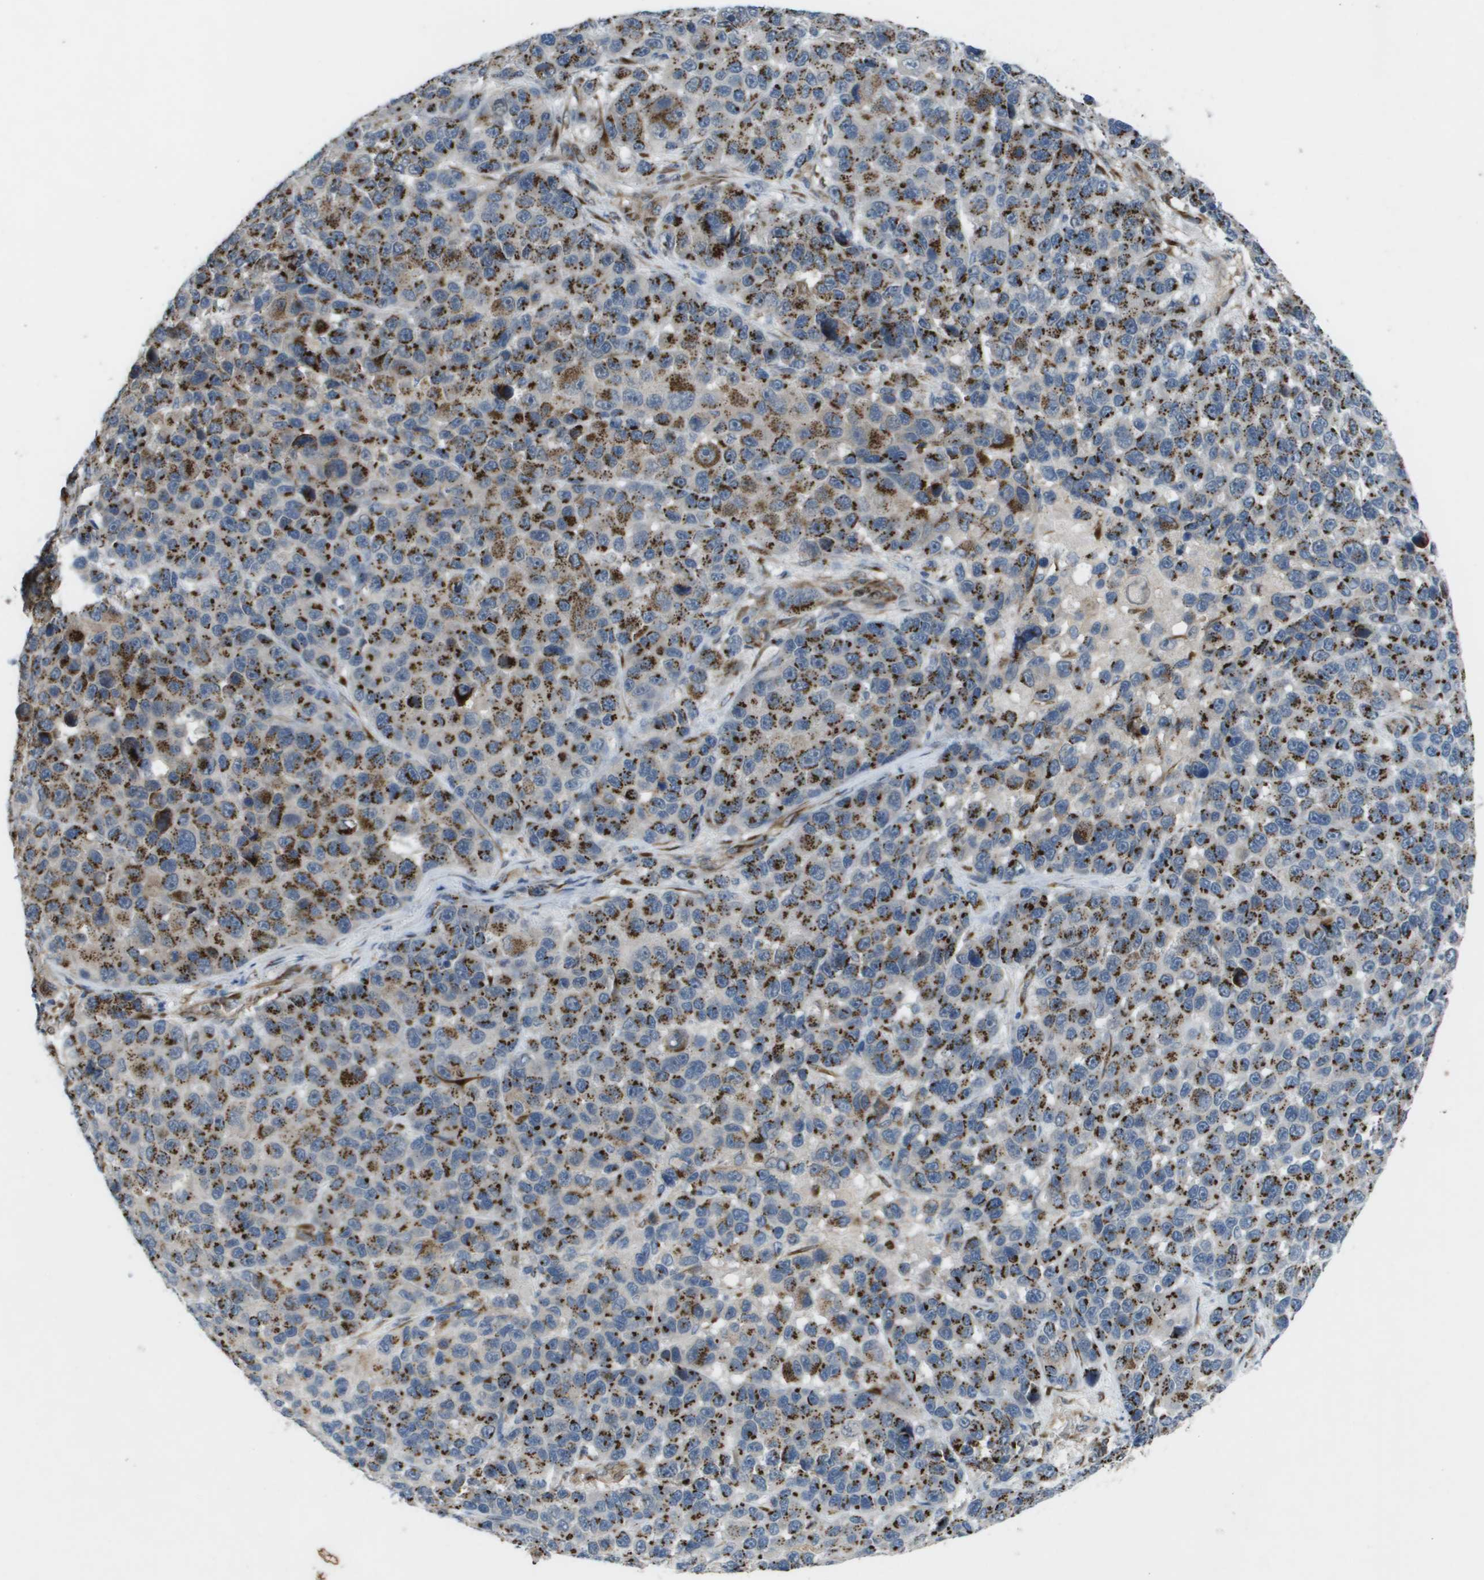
{"staining": {"intensity": "strong", "quantity": ">75%", "location": "cytoplasmic/membranous"}, "tissue": "melanoma", "cell_type": "Tumor cells", "image_type": "cancer", "snomed": [{"axis": "morphology", "description": "Malignant melanoma, NOS"}, {"axis": "topography", "description": "Skin"}], "caption": "Malignant melanoma was stained to show a protein in brown. There is high levels of strong cytoplasmic/membranous staining in approximately >75% of tumor cells. The protein of interest is shown in brown color, while the nuclei are stained blue.", "gene": "QSOX2", "patient": {"sex": "male", "age": 53}}